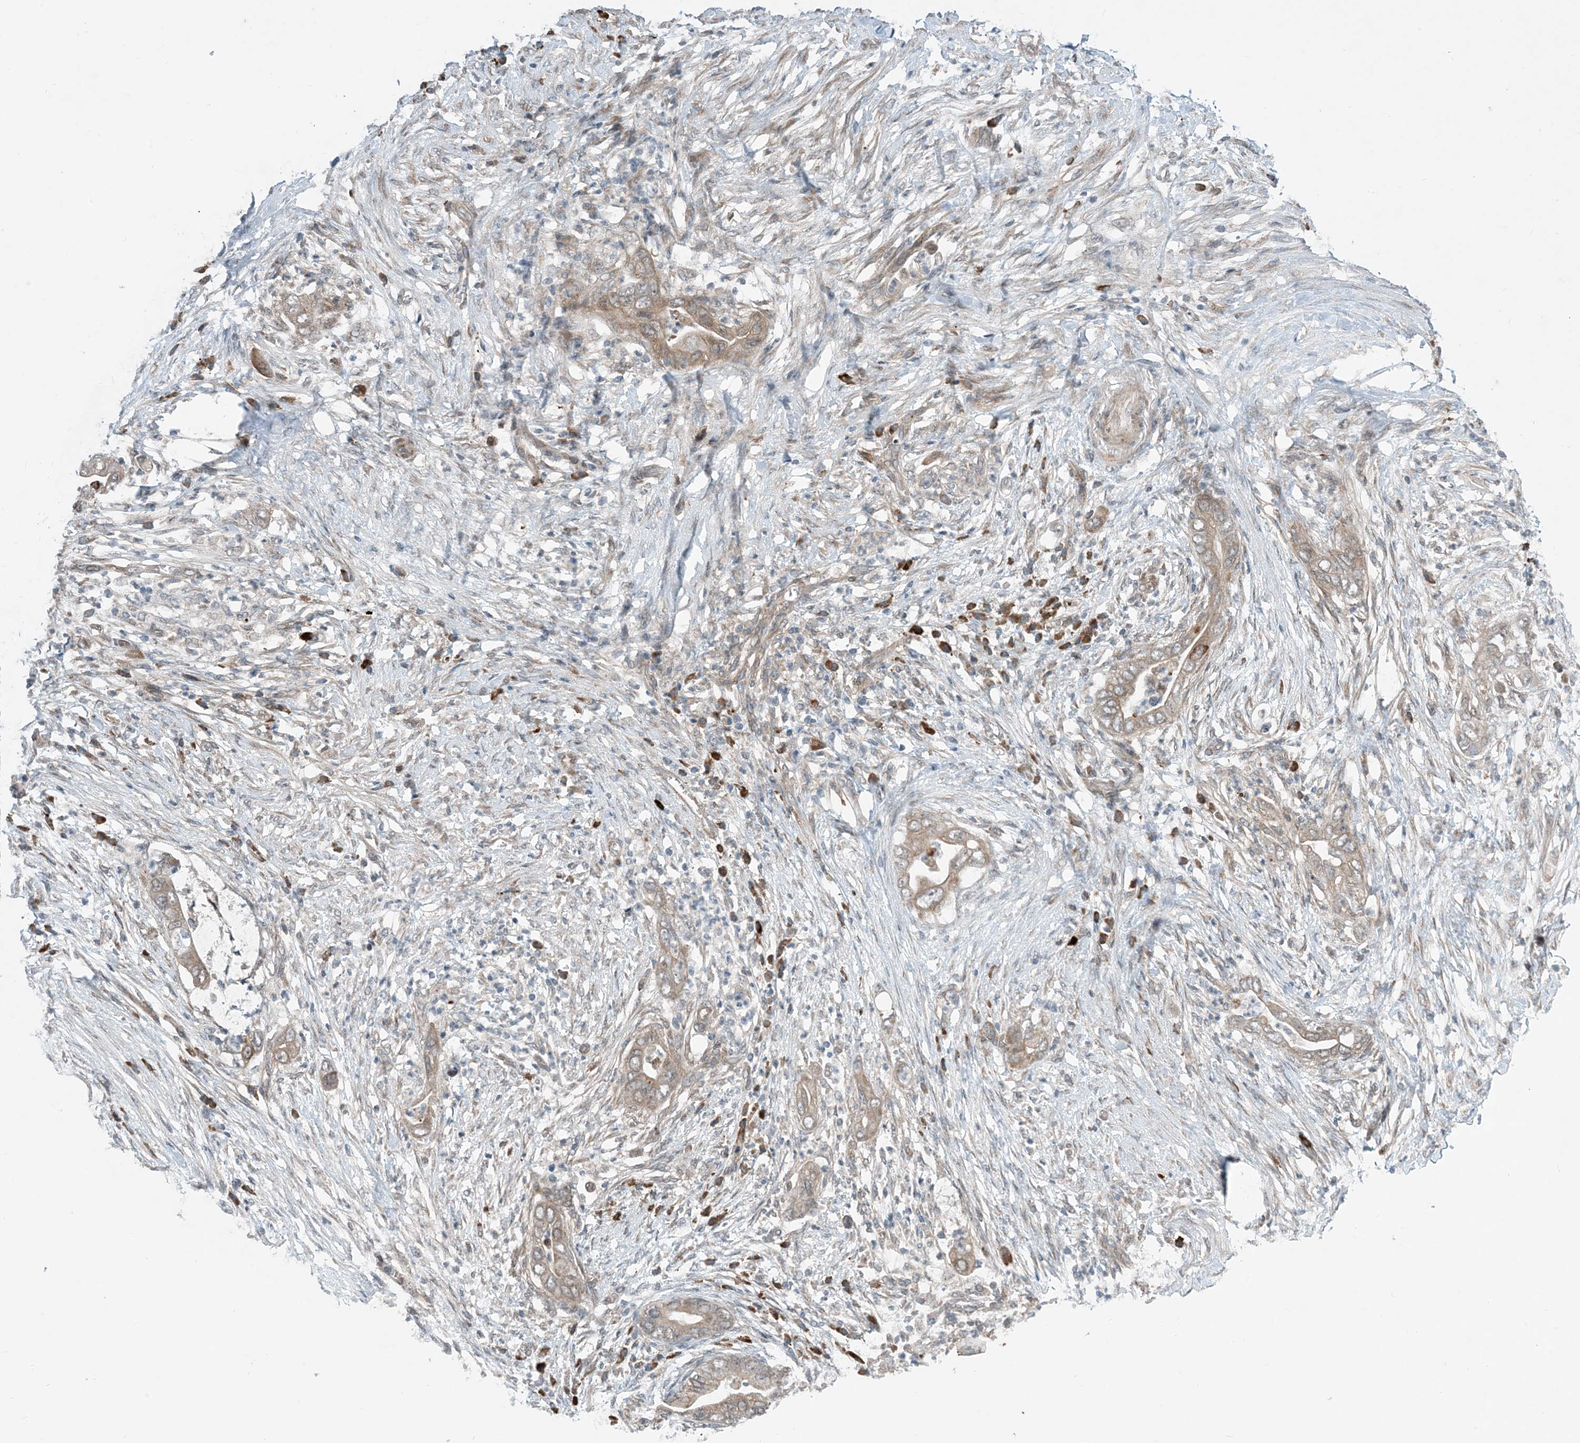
{"staining": {"intensity": "moderate", "quantity": ">75%", "location": "cytoplasmic/membranous"}, "tissue": "pancreatic cancer", "cell_type": "Tumor cells", "image_type": "cancer", "snomed": [{"axis": "morphology", "description": "Adenocarcinoma, NOS"}, {"axis": "topography", "description": "Pancreas"}], "caption": "The histopathology image shows immunohistochemical staining of adenocarcinoma (pancreatic). There is moderate cytoplasmic/membranous expression is present in approximately >75% of tumor cells. The staining is performed using DAB (3,3'-diaminobenzidine) brown chromogen to label protein expression. The nuclei are counter-stained blue using hematoxylin.", "gene": "PHOSPHO2", "patient": {"sex": "male", "age": 75}}